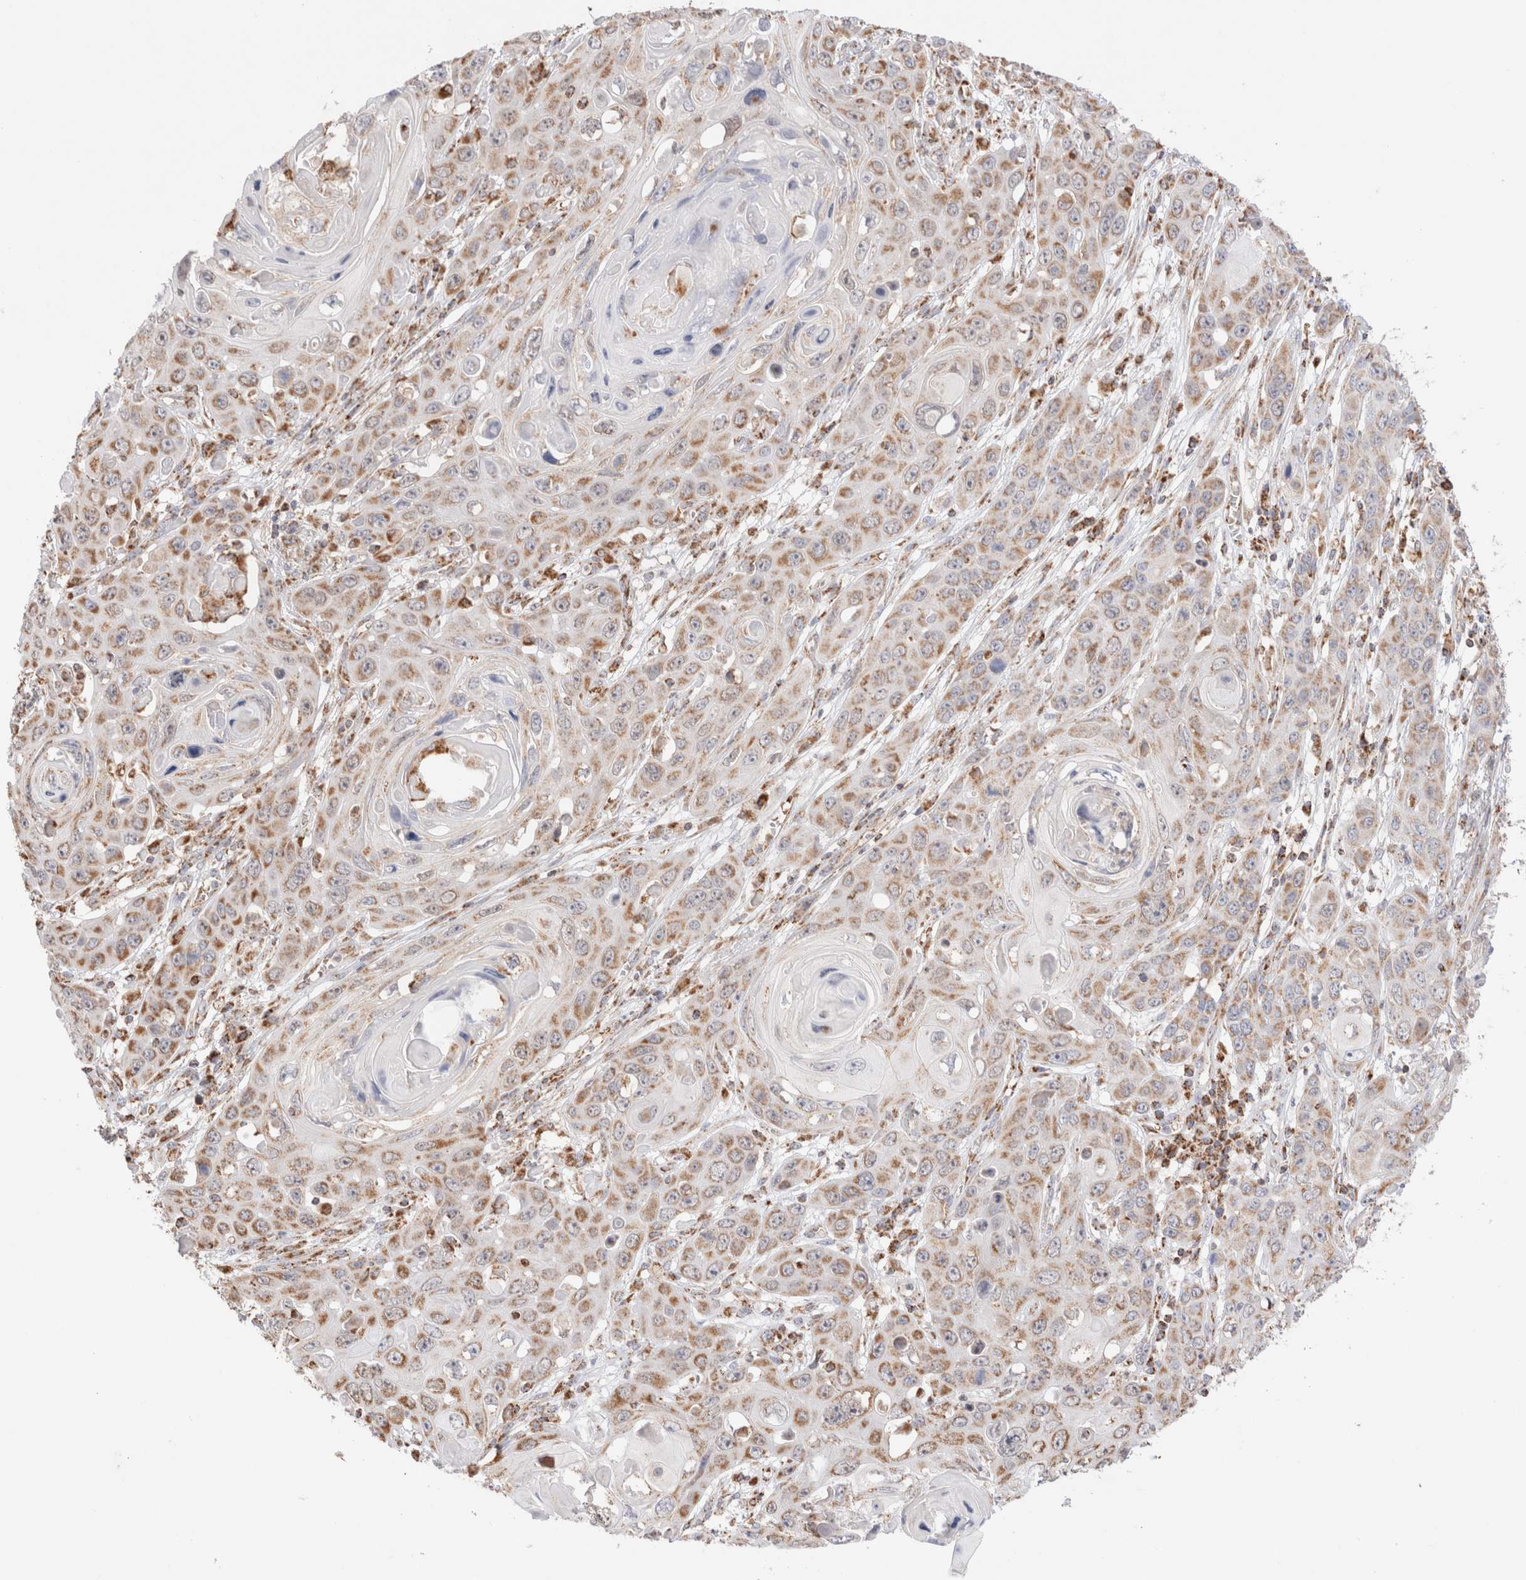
{"staining": {"intensity": "moderate", "quantity": ">75%", "location": "cytoplasmic/membranous"}, "tissue": "skin cancer", "cell_type": "Tumor cells", "image_type": "cancer", "snomed": [{"axis": "morphology", "description": "Squamous cell carcinoma, NOS"}, {"axis": "topography", "description": "Skin"}], "caption": "A photomicrograph showing moderate cytoplasmic/membranous staining in approximately >75% of tumor cells in skin cancer (squamous cell carcinoma), as visualized by brown immunohistochemical staining.", "gene": "TMPPE", "patient": {"sex": "male", "age": 55}}